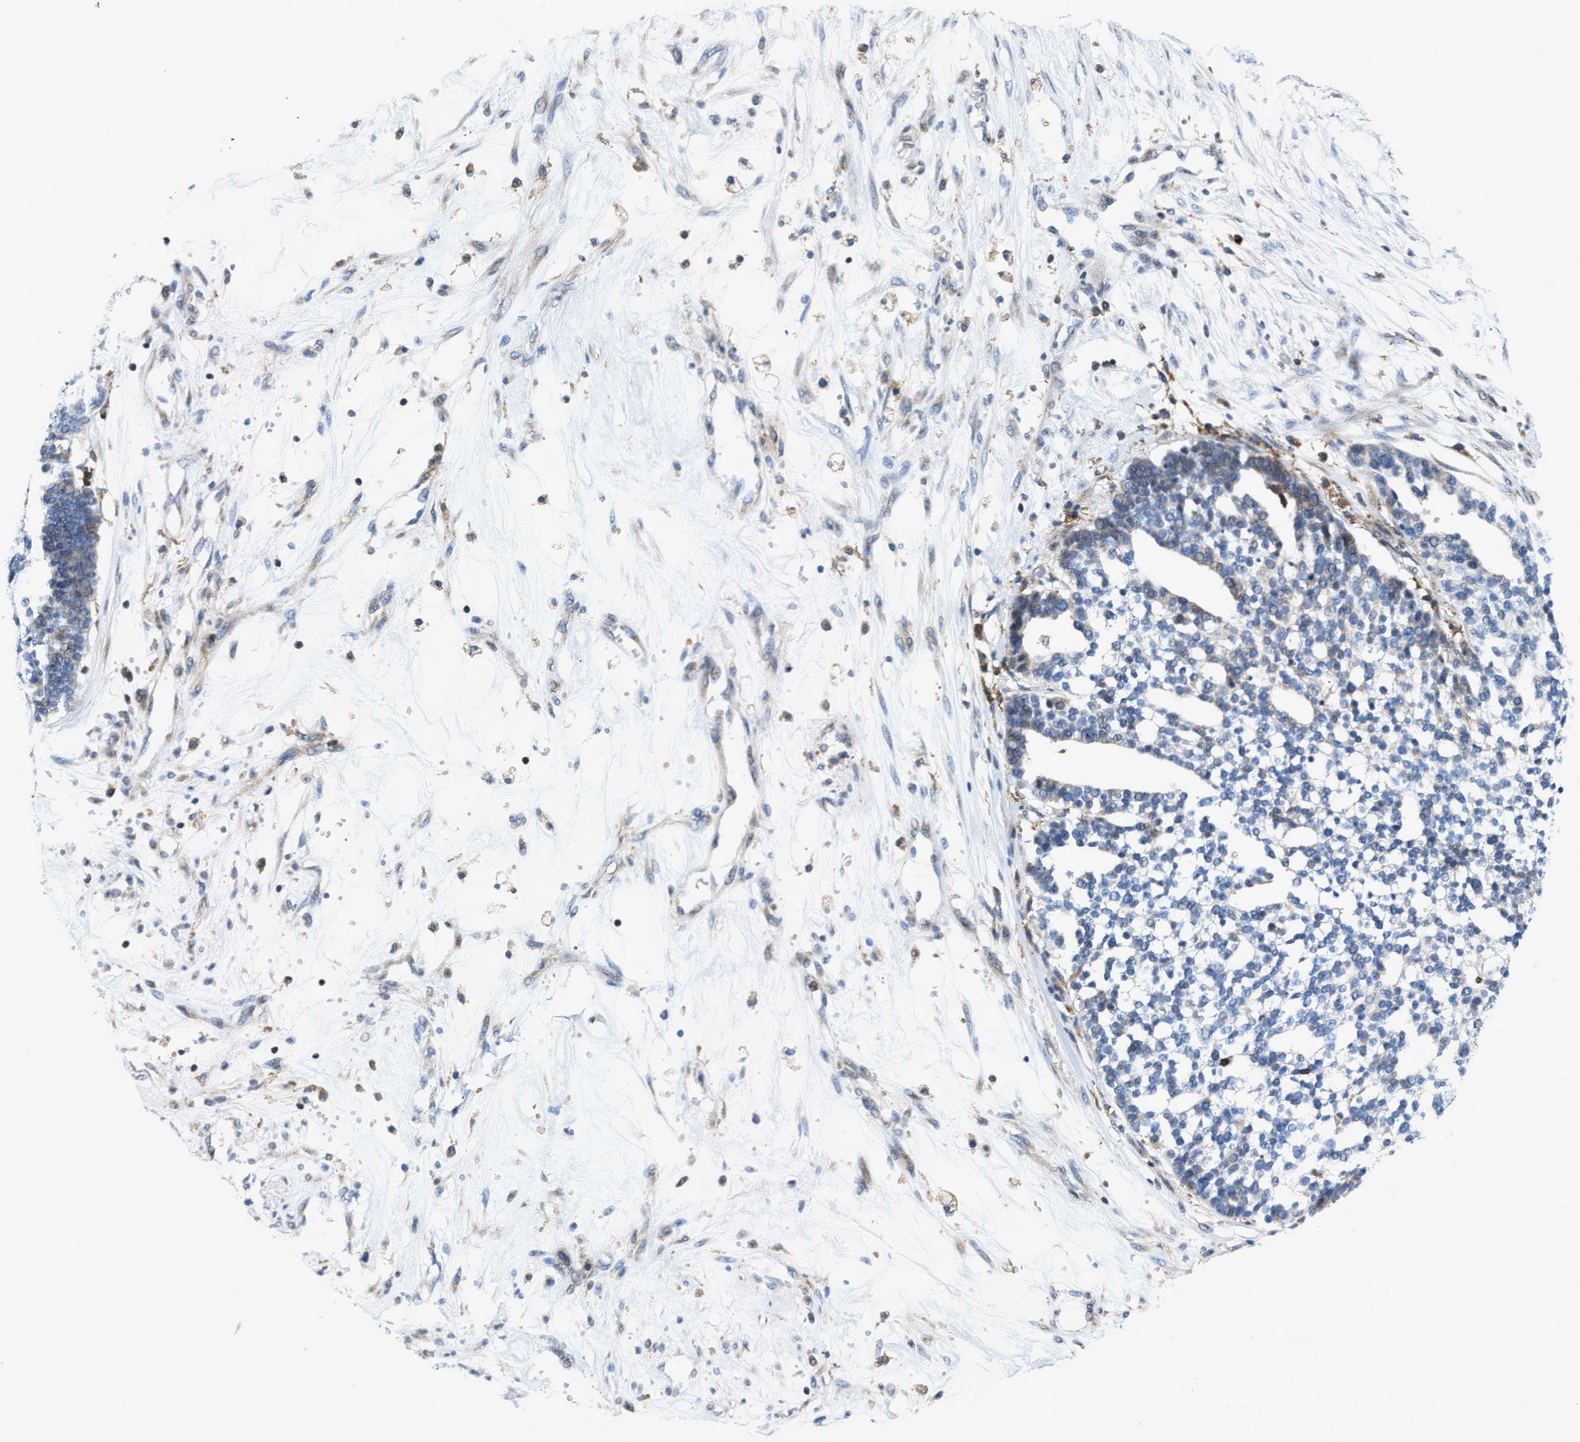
{"staining": {"intensity": "negative", "quantity": "none", "location": "none"}, "tissue": "ovarian cancer", "cell_type": "Tumor cells", "image_type": "cancer", "snomed": [{"axis": "morphology", "description": "Cystadenocarcinoma, serous, NOS"}, {"axis": "topography", "description": "Ovary"}], "caption": "Ovarian serous cystadenocarcinoma was stained to show a protein in brown. There is no significant expression in tumor cells.", "gene": "ATP9A", "patient": {"sex": "female", "age": 59}}